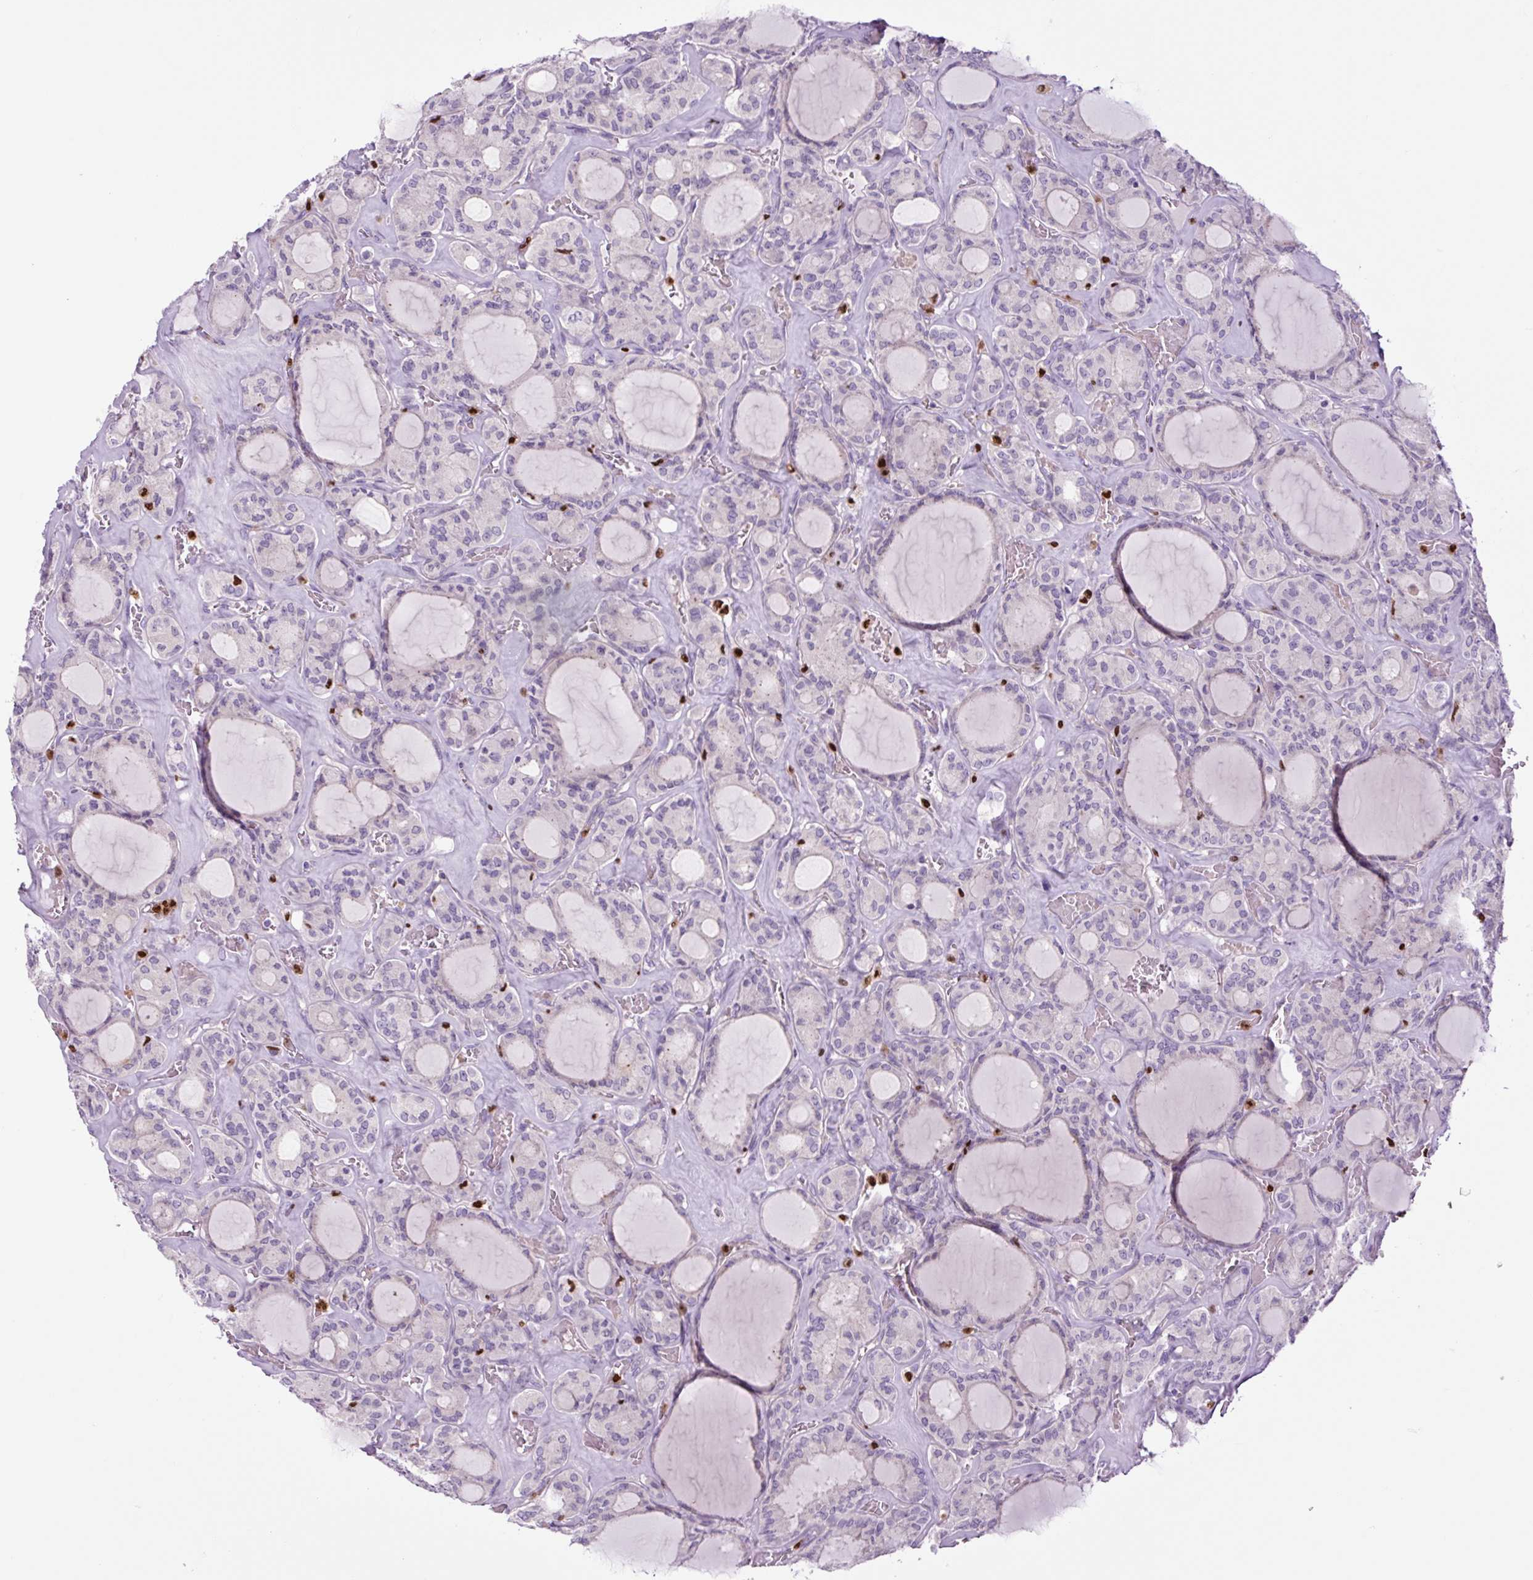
{"staining": {"intensity": "negative", "quantity": "none", "location": "none"}, "tissue": "thyroid cancer", "cell_type": "Tumor cells", "image_type": "cancer", "snomed": [{"axis": "morphology", "description": "Papillary adenocarcinoma, NOS"}, {"axis": "topography", "description": "Thyroid gland"}], "caption": "Tumor cells show no significant staining in papillary adenocarcinoma (thyroid). (DAB IHC with hematoxylin counter stain).", "gene": "SPI1", "patient": {"sex": "male", "age": 87}}